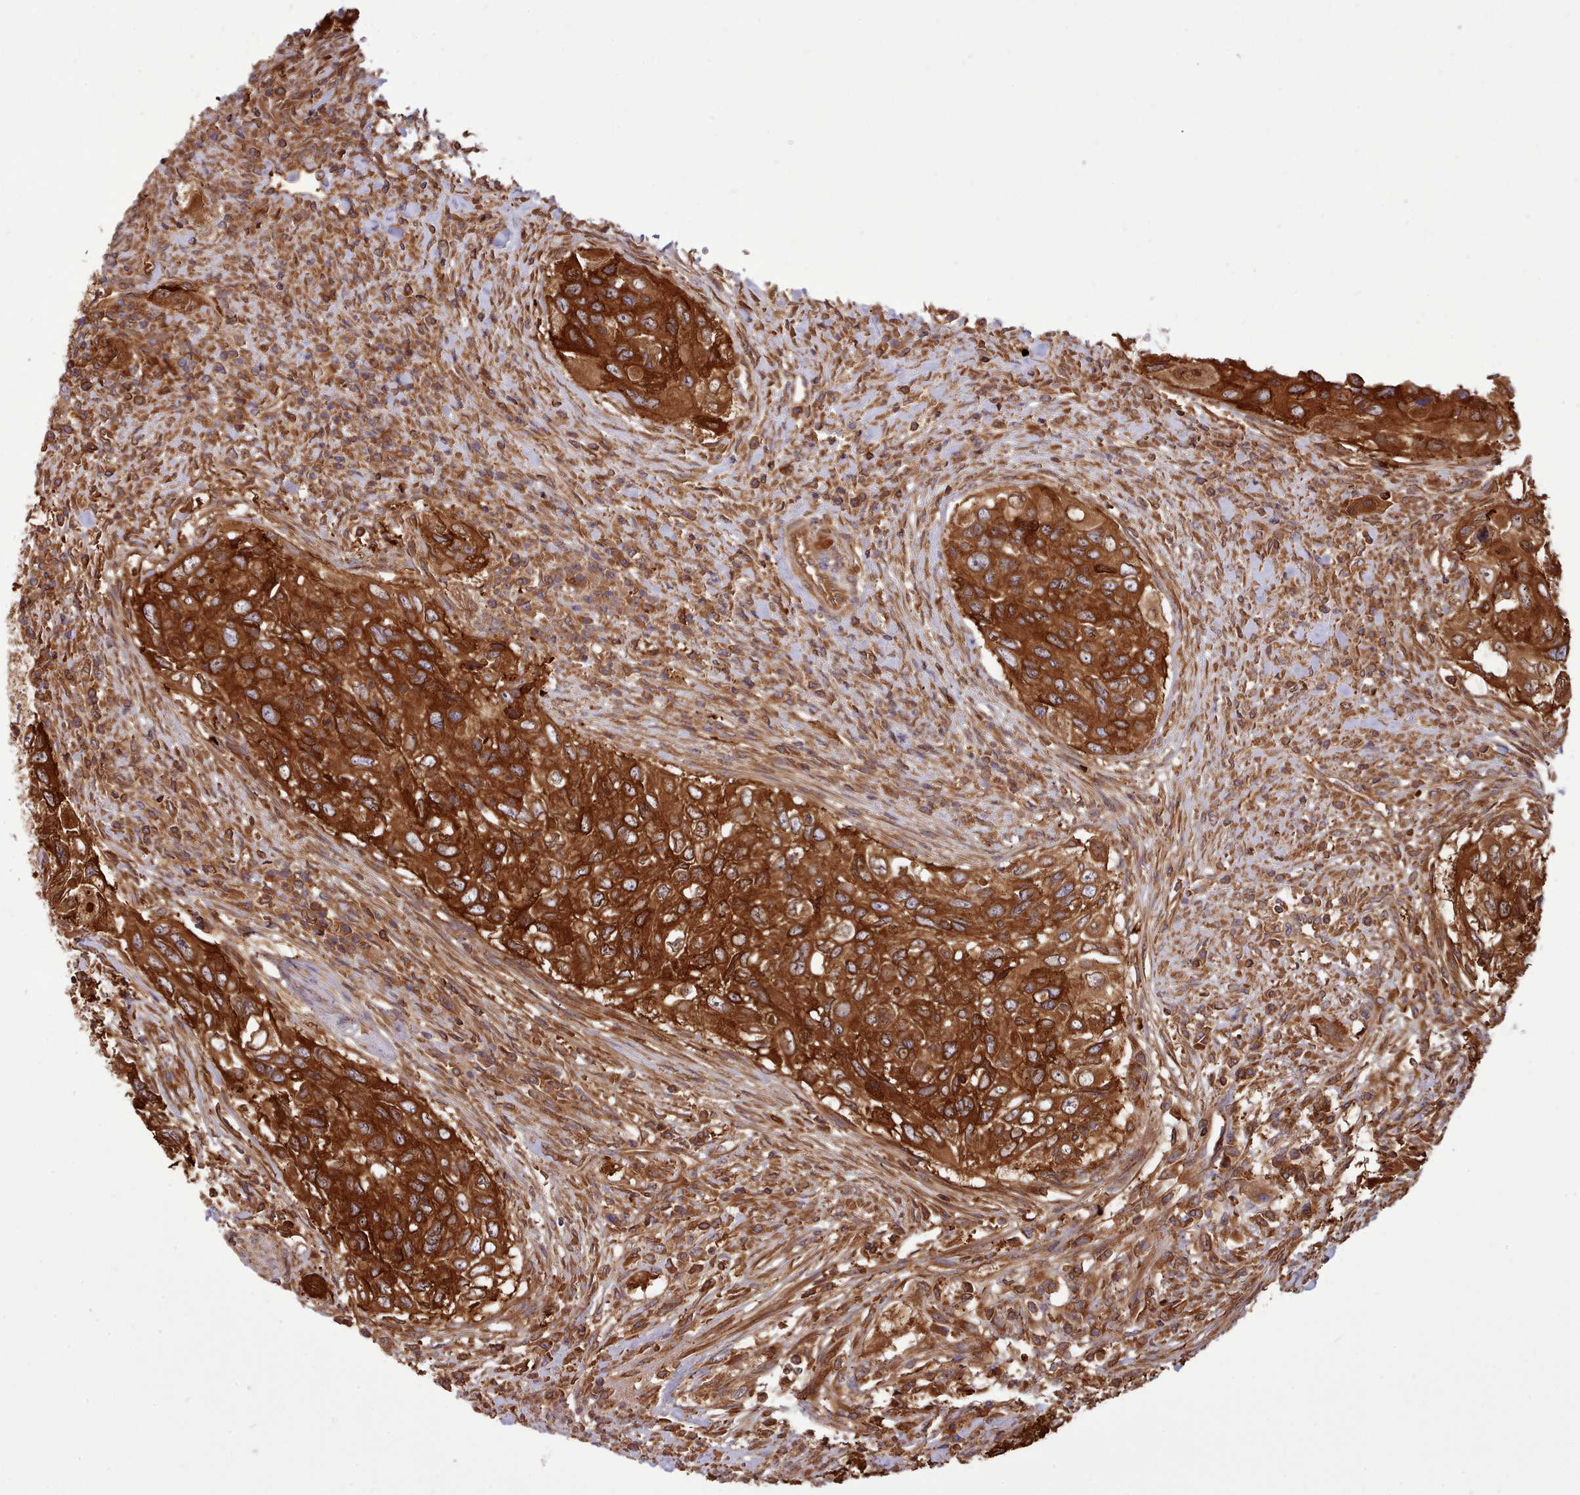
{"staining": {"intensity": "strong", "quantity": ">75%", "location": "cytoplasmic/membranous"}, "tissue": "urothelial cancer", "cell_type": "Tumor cells", "image_type": "cancer", "snomed": [{"axis": "morphology", "description": "Urothelial carcinoma, High grade"}, {"axis": "topography", "description": "Urinary bladder"}], "caption": "Immunohistochemistry image of urothelial carcinoma (high-grade) stained for a protein (brown), which reveals high levels of strong cytoplasmic/membranous expression in approximately >75% of tumor cells.", "gene": "SLC4A9", "patient": {"sex": "female", "age": 60}}